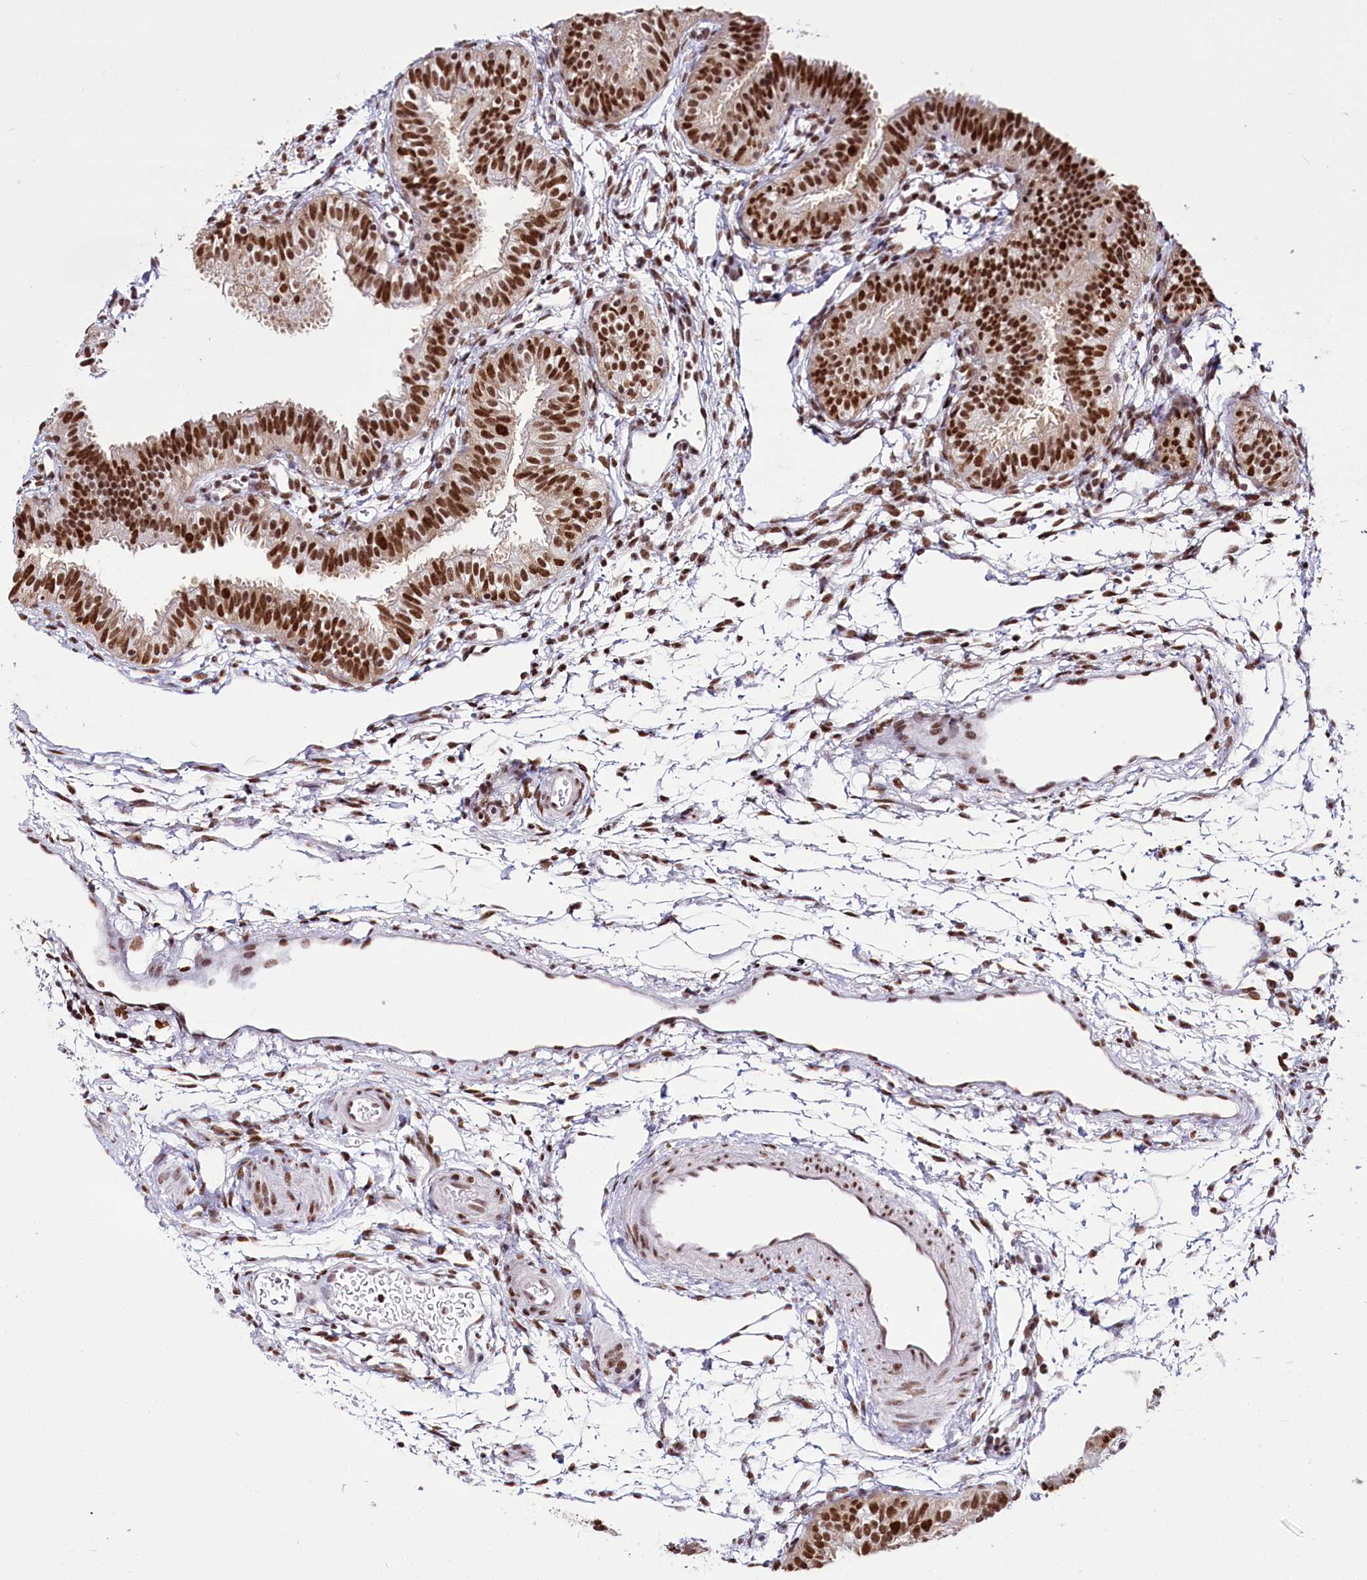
{"staining": {"intensity": "strong", "quantity": ">75%", "location": "nuclear"}, "tissue": "fallopian tube", "cell_type": "Glandular cells", "image_type": "normal", "snomed": [{"axis": "morphology", "description": "Normal tissue, NOS"}, {"axis": "topography", "description": "Fallopian tube"}], "caption": "The micrograph displays immunohistochemical staining of unremarkable fallopian tube. There is strong nuclear expression is appreciated in about >75% of glandular cells.", "gene": "SMARCE1", "patient": {"sex": "female", "age": 35}}